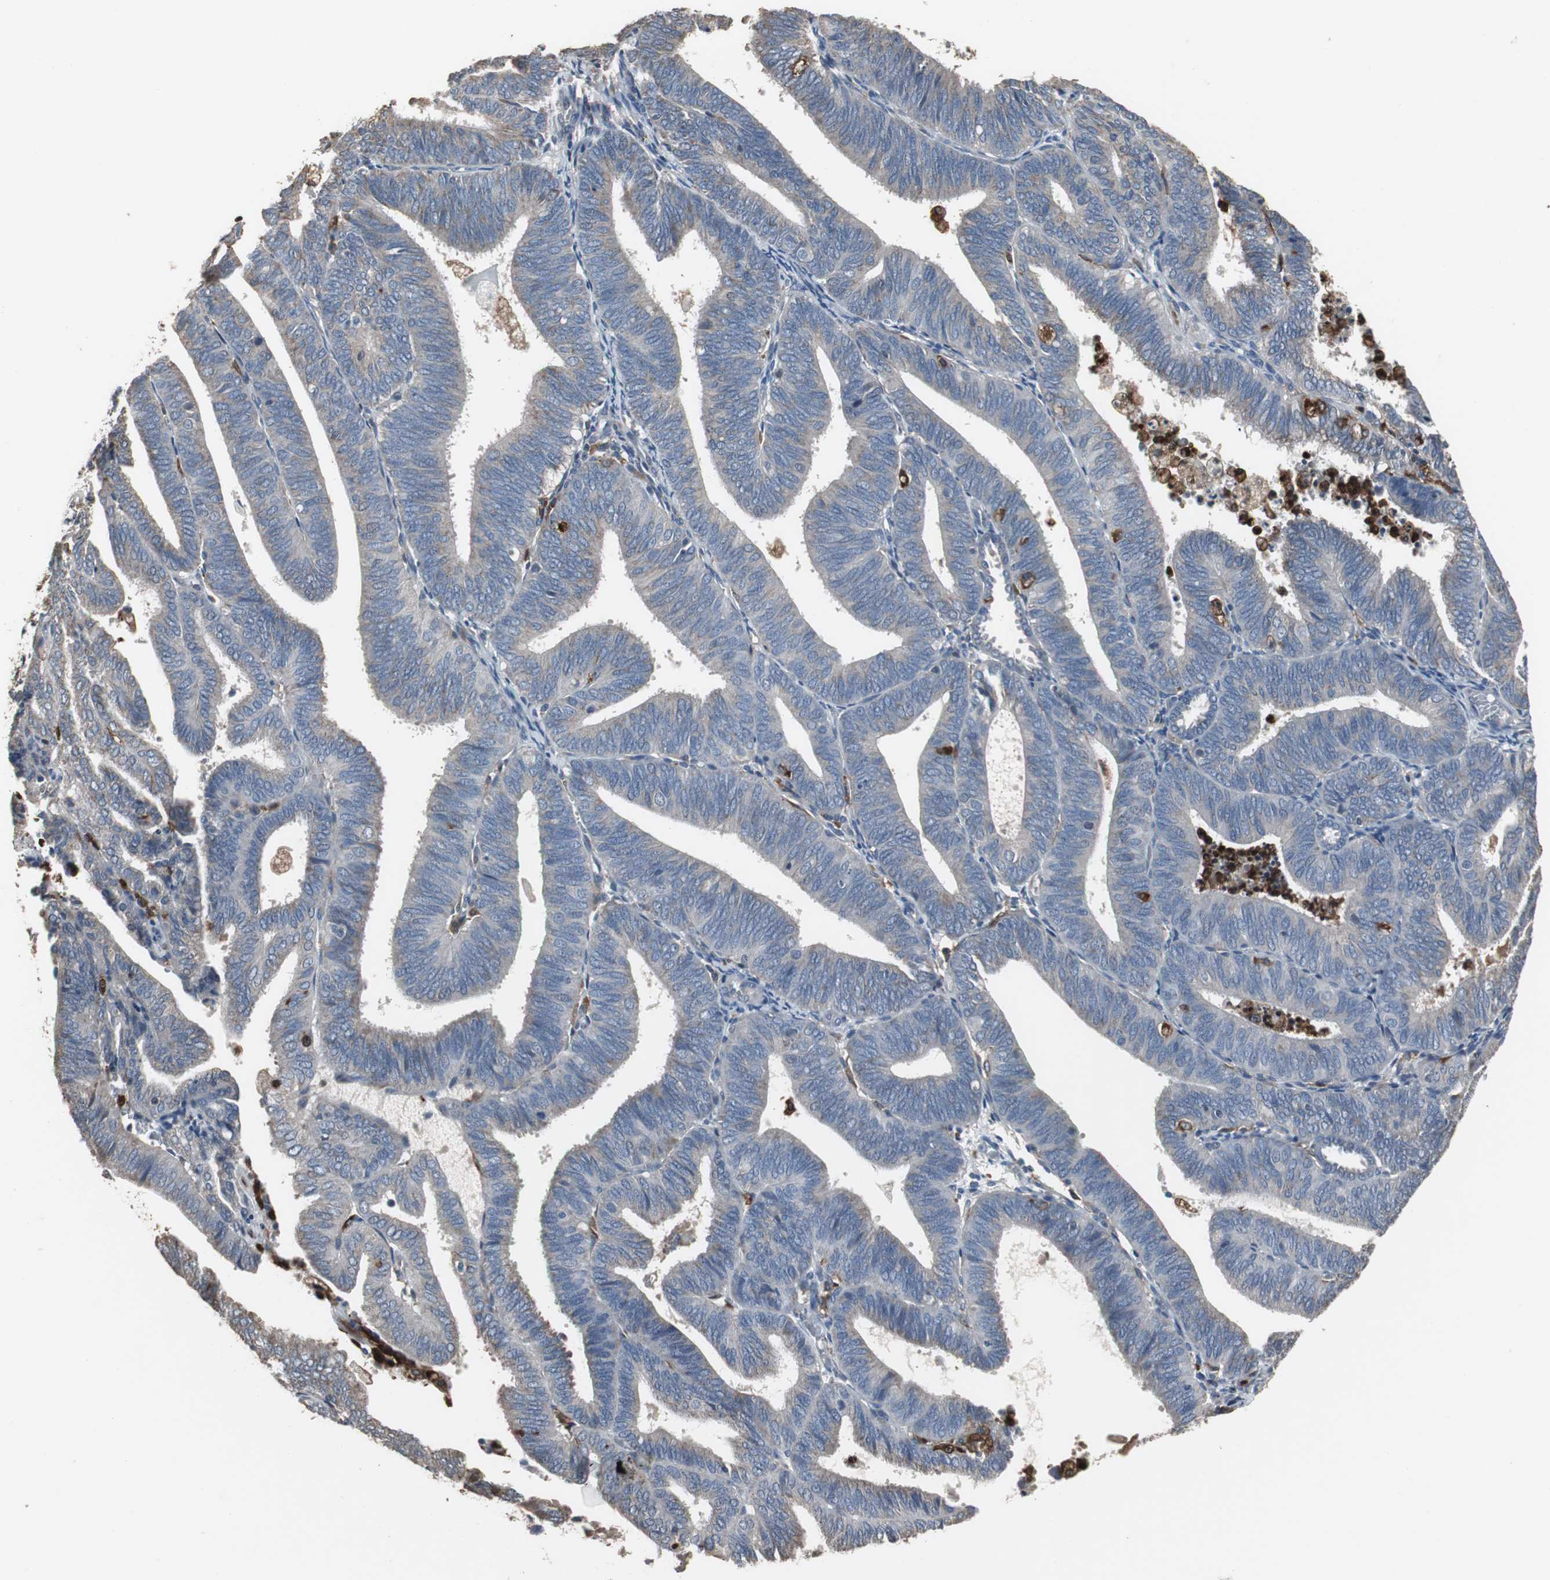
{"staining": {"intensity": "weak", "quantity": ">75%", "location": "cytoplasmic/membranous"}, "tissue": "endometrial cancer", "cell_type": "Tumor cells", "image_type": "cancer", "snomed": [{"axis": "morphology", "description": "Adenocarcinoma, NOS"}, {"axis": "topography", "description": "Uterus"}], "caption": "IHC image of human endometrial cancer stained for a protein (brown), which demonstrates low levels of weak cytoplasmic/membranous staining in approximately >75% of tumor cells.", "gene": "NCF2", "patient": {"sex": "female", "age": 60}}